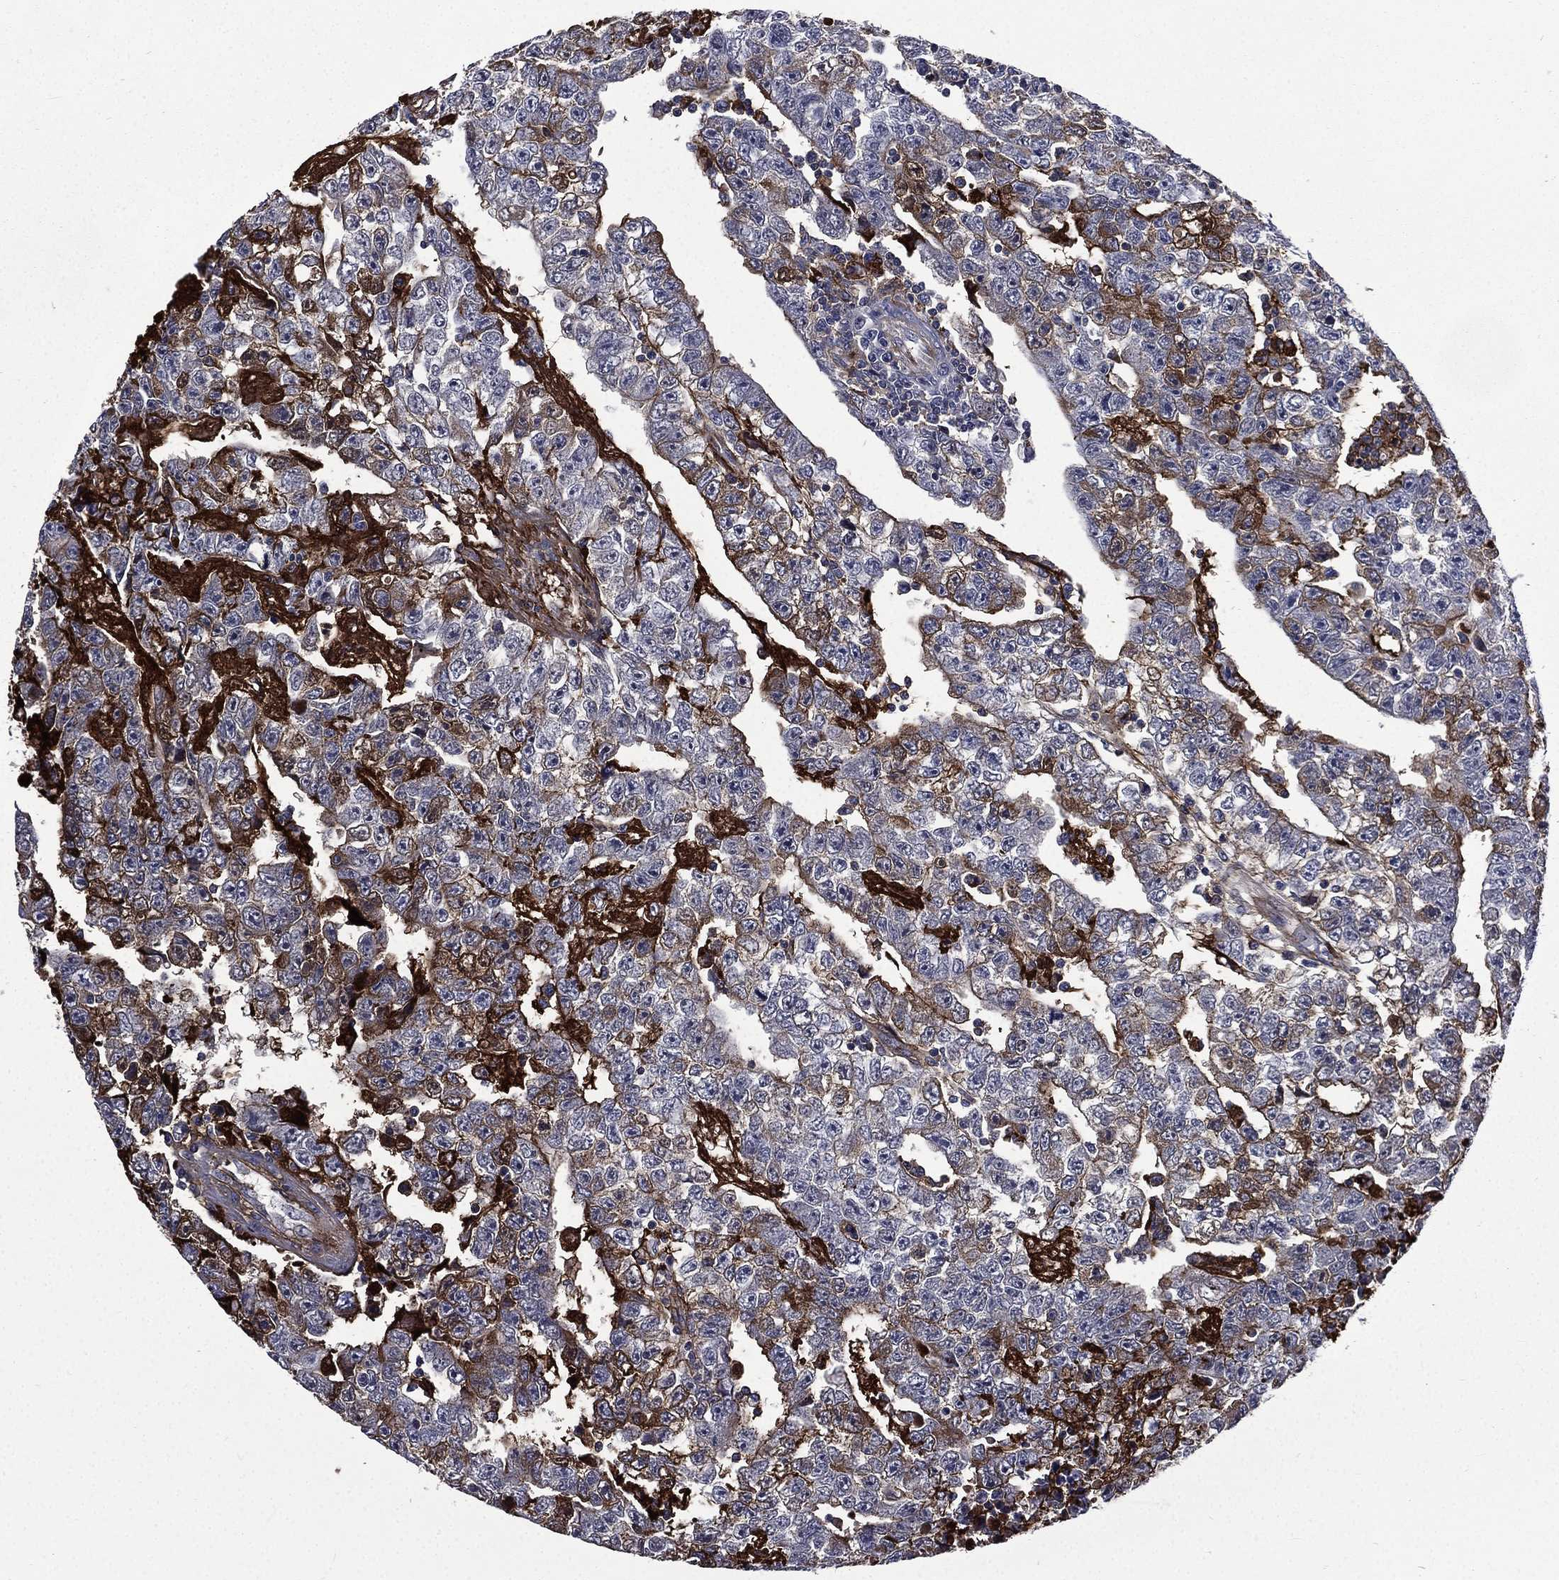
{"staining": {"intensity": "moderate", "quantity": "25%-75%", "location": "cytoplasmic/membranous"}, "tissue": "testis cancer", "cell_type": "Tumor cells", "image_type": "cancer", "snomed": [{"axis": "morphology", "description": "Carcinoma, Embryonal, NOS"}, {"axis": "topography", "description": "Testis"}], "caption": "This image demonstrates IHC staining of human testis cancer (embryonal carcinoma), with medium moderate cytoplasmic/membranous positivity in about 25%-75% of tumor cells.", "gene": "FGG", "patient": {"sex": "male", "age": 25}}